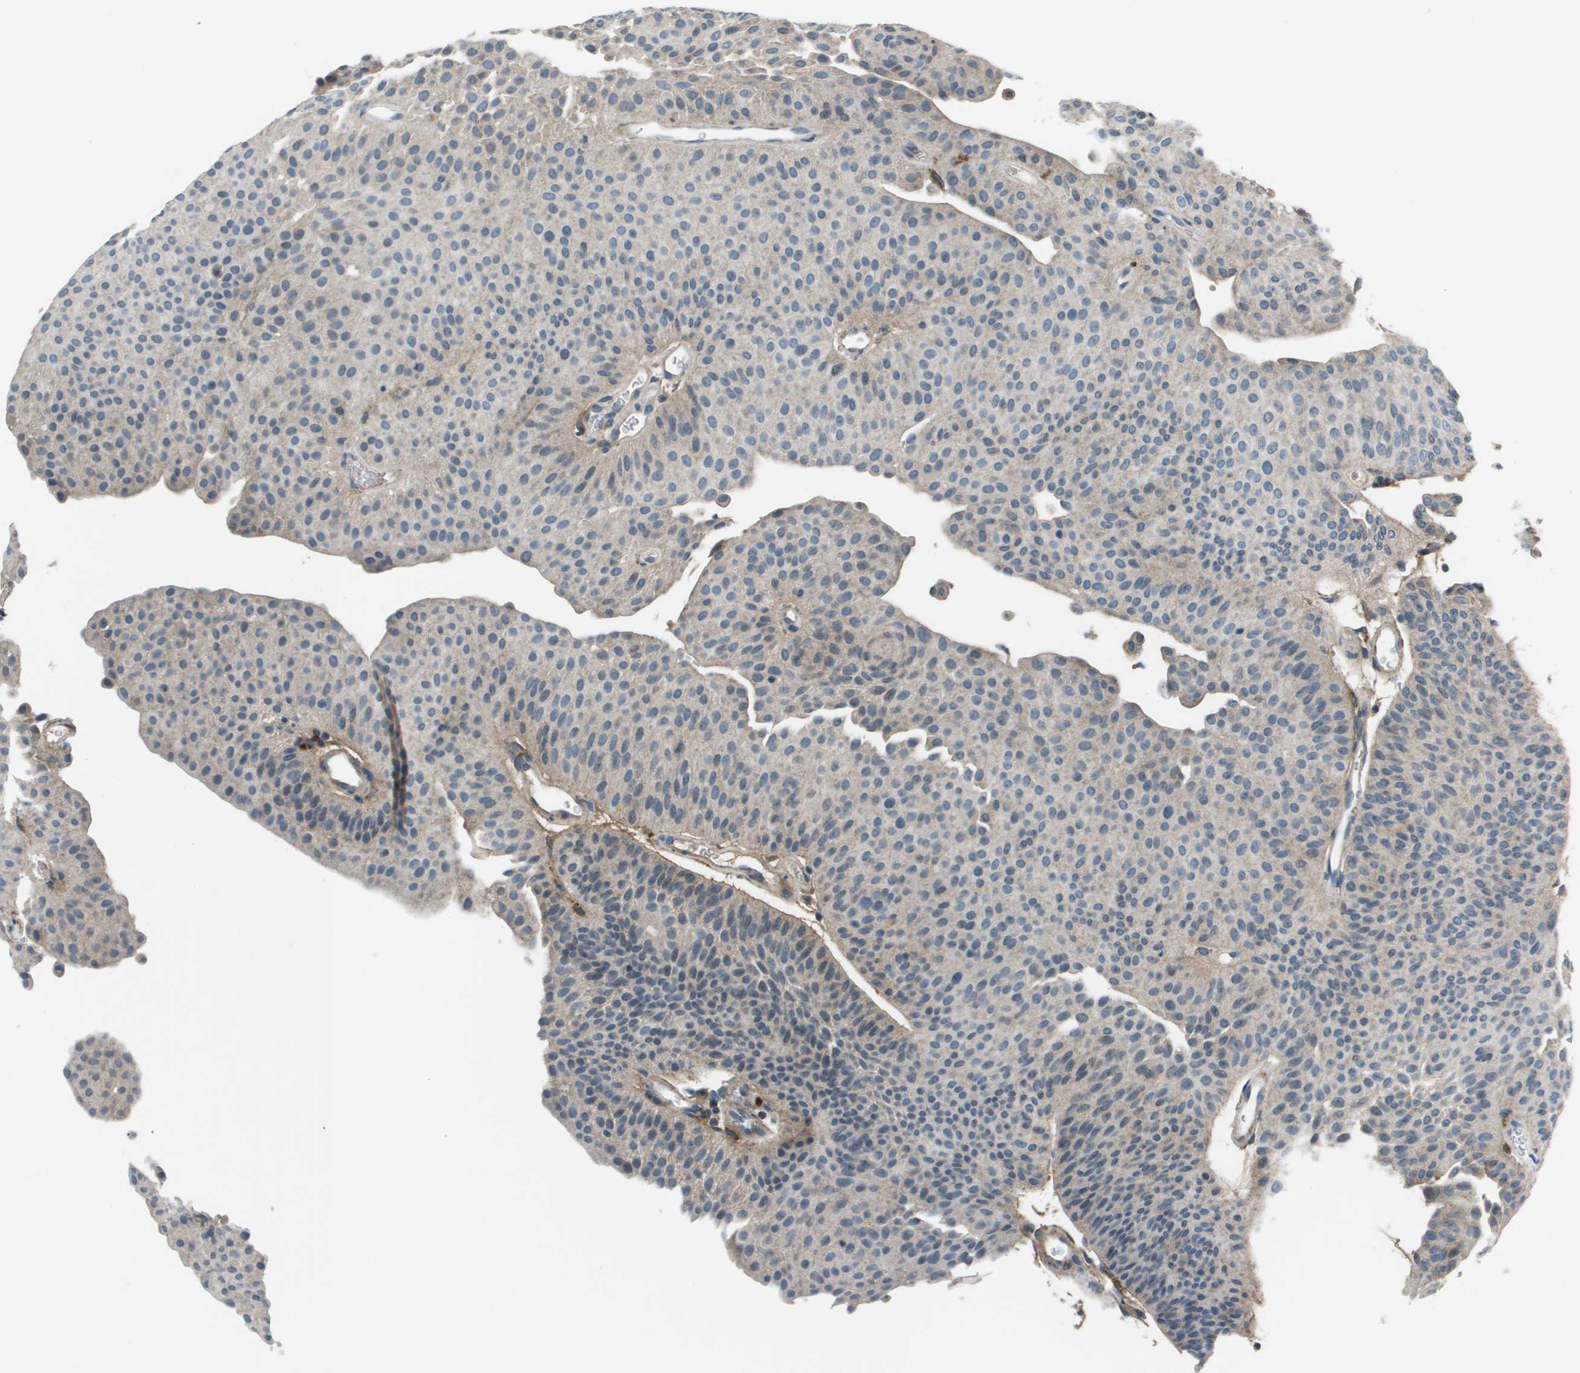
{"staining": {"intensity": "negative", "quantity": "none", "location": "none"}, "tissue": "urothelial cancer", "cell_type": "Tumor cells", "image_type": "cancer", "snomed": [{"axis": "morphology", "description": "Urothelial carcinoma, Low grade"}, {"axis": "topography", "description": "Urinary bladder"}], "caption": "A micrograph of urothelial cancer stained for a protein displays no brown staining in tumor cells. The staining is performed using DAB (3,3'-diaminobenzidine) brown chromogen with nuclei counter-stained in using hematoxylin.", "gene": "PCOLCE", "patient": {"sex": "female", "age": 60}}